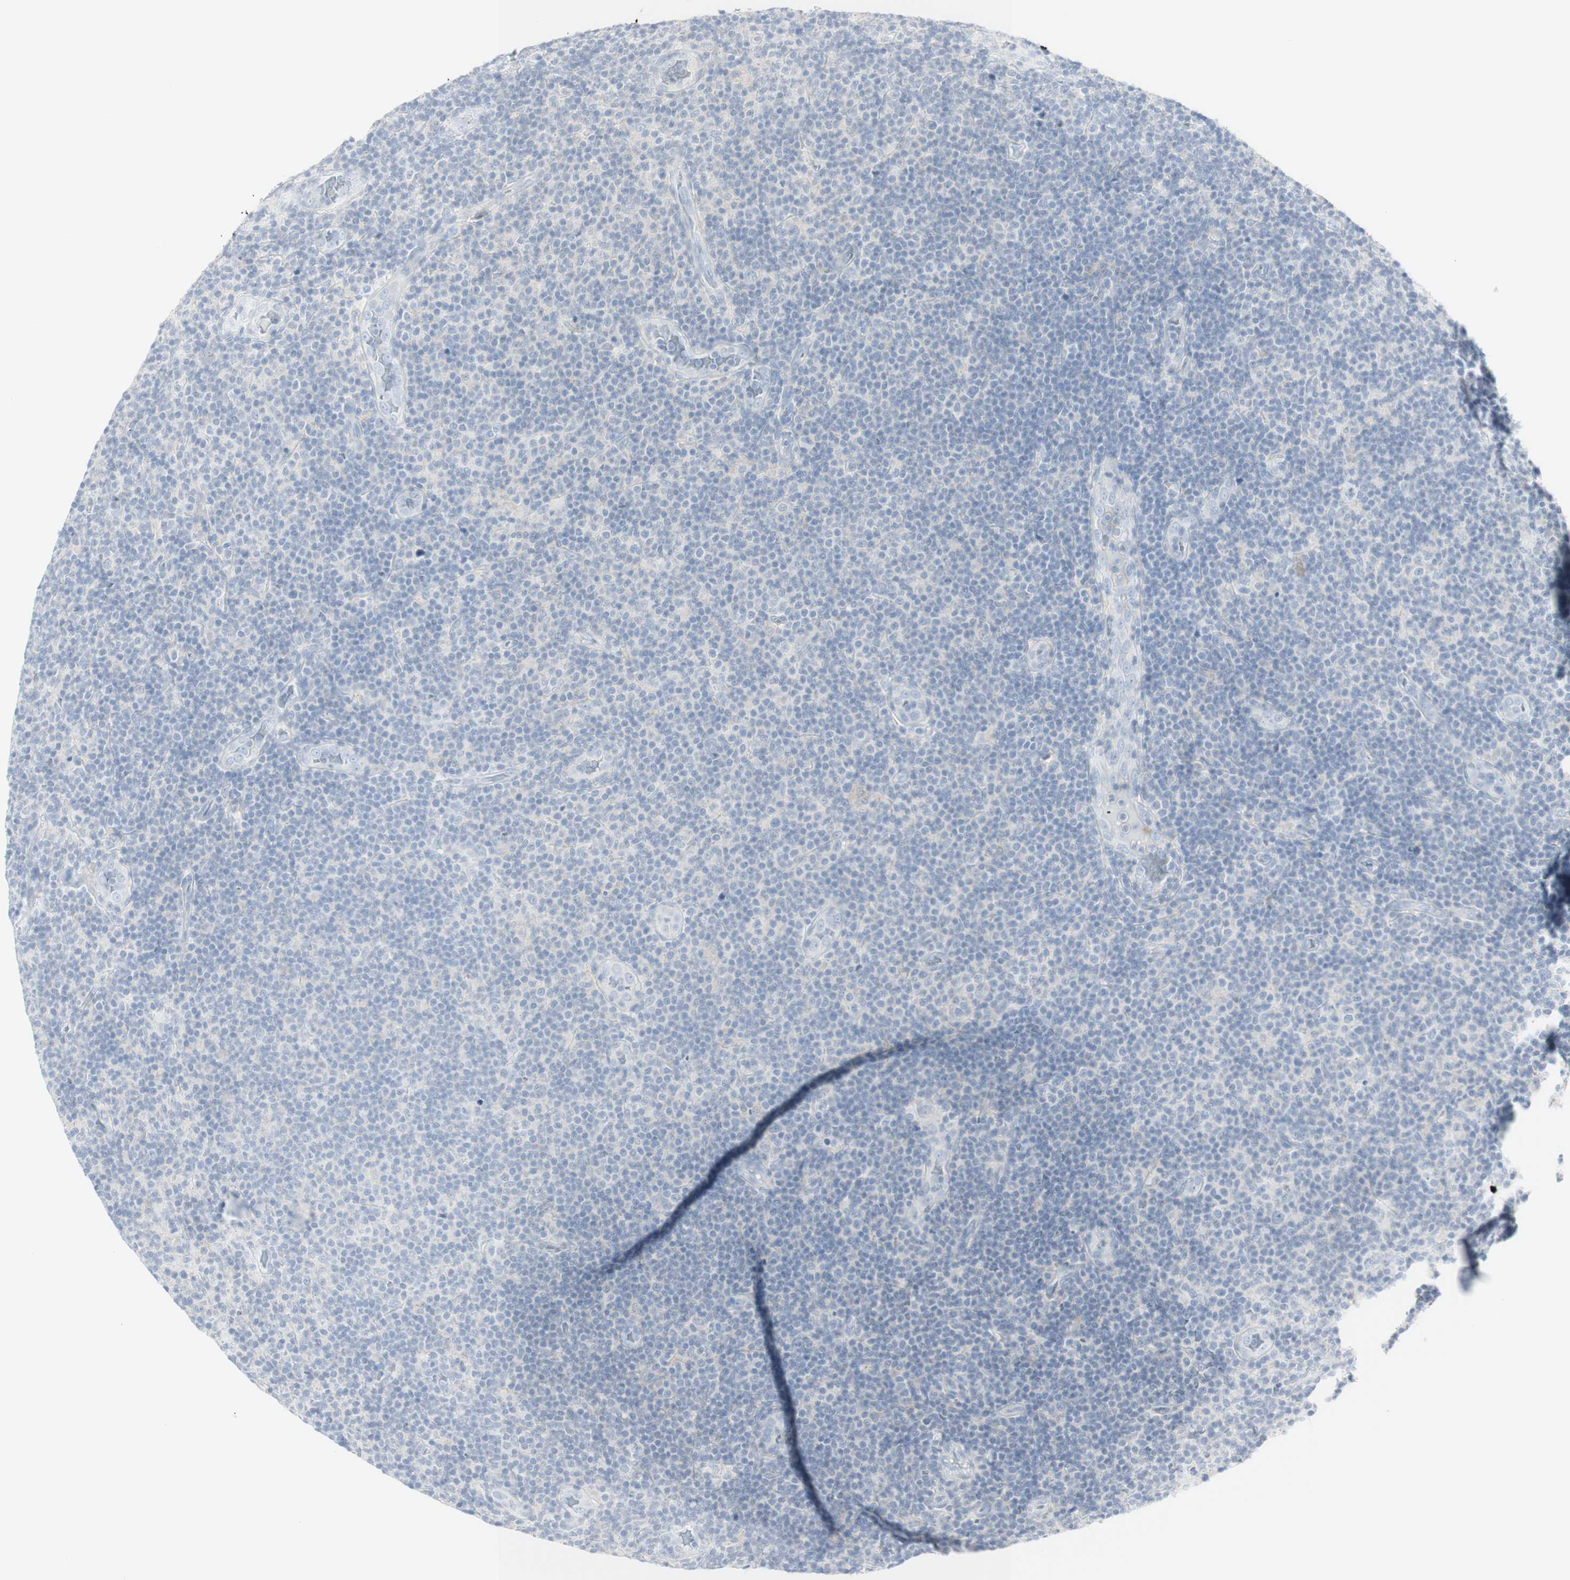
{"staining": {"intensity": "negative", "quantity": "none", "location": "none"}, "tissue": "lymphoma", "cell_type": "Tumor cells", "image_type": "cancer", "snomed": [{"axis": "morphology", "description": "Malignant lymphoma, non-Hodgkin's type, Low grade"}, {"axis": "topography", "description": "Lymph node"}], "caption": "There is no significant expression in tumor cells of lymphoma. Nuclei are stained in blue.", "gene": "MDK", "patient": {"sex": "male", "age": 83}}